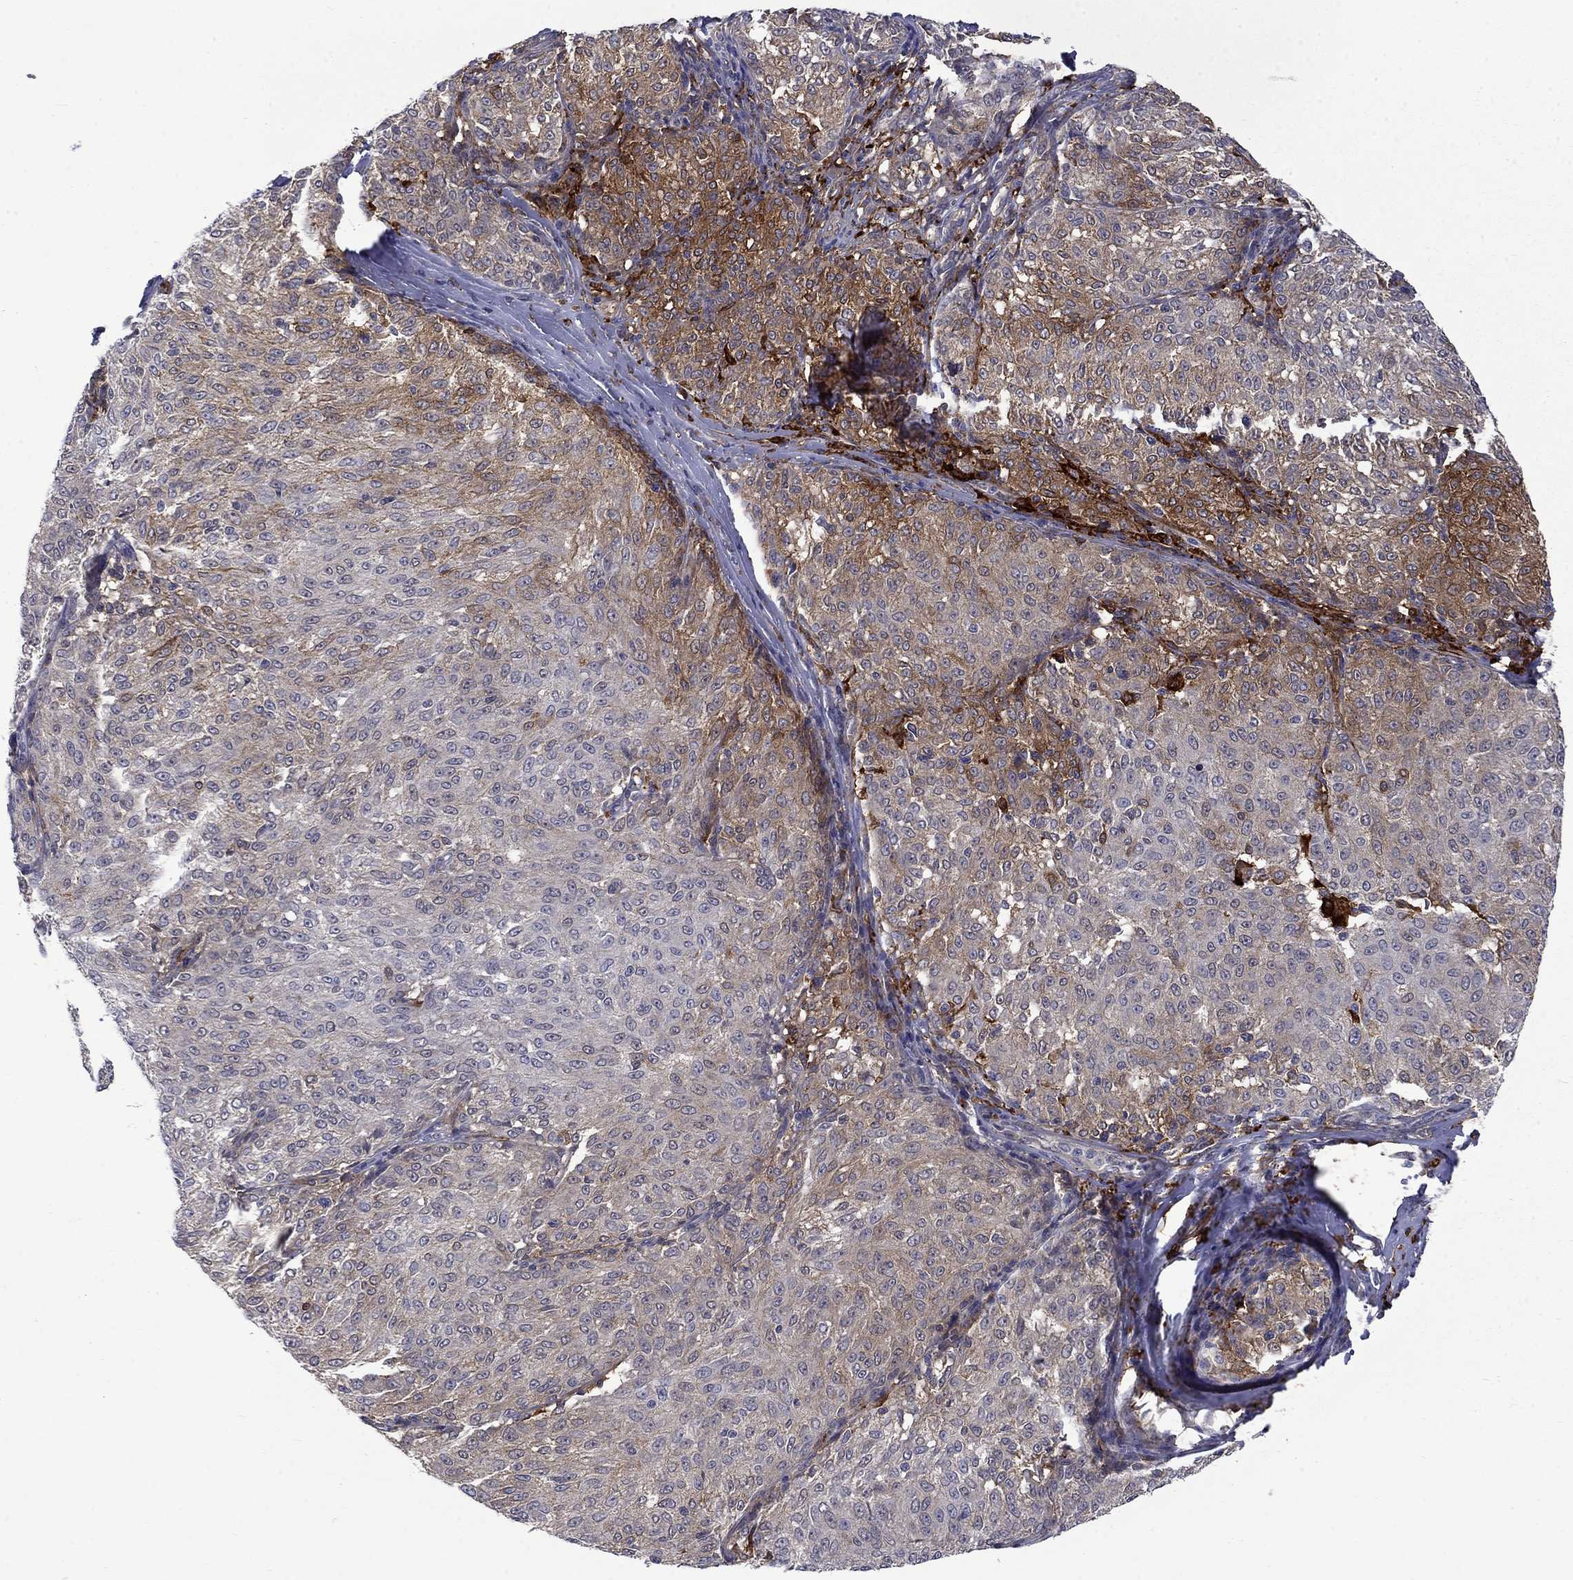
{"staining": {"intensity": "strong", "quantity": "<25%", "location": "cytoplasmic/membranous"}, "tissue": "melanoma", "cell_type": "Tumor cells", "image_type": "cancer", "snomed": [{"axis": "morphology", "description": "Malignant melanoma, NOS"}, {"axis": "topography", "description": "Skin"}], "caption": "Tumor cells reveal medium levels of strong cytoplasmic/membranous expression in about <25% of cells in malignant melanoma.", "gene": "PCBP3", "patient": {"sex": "female", "age": 72}}